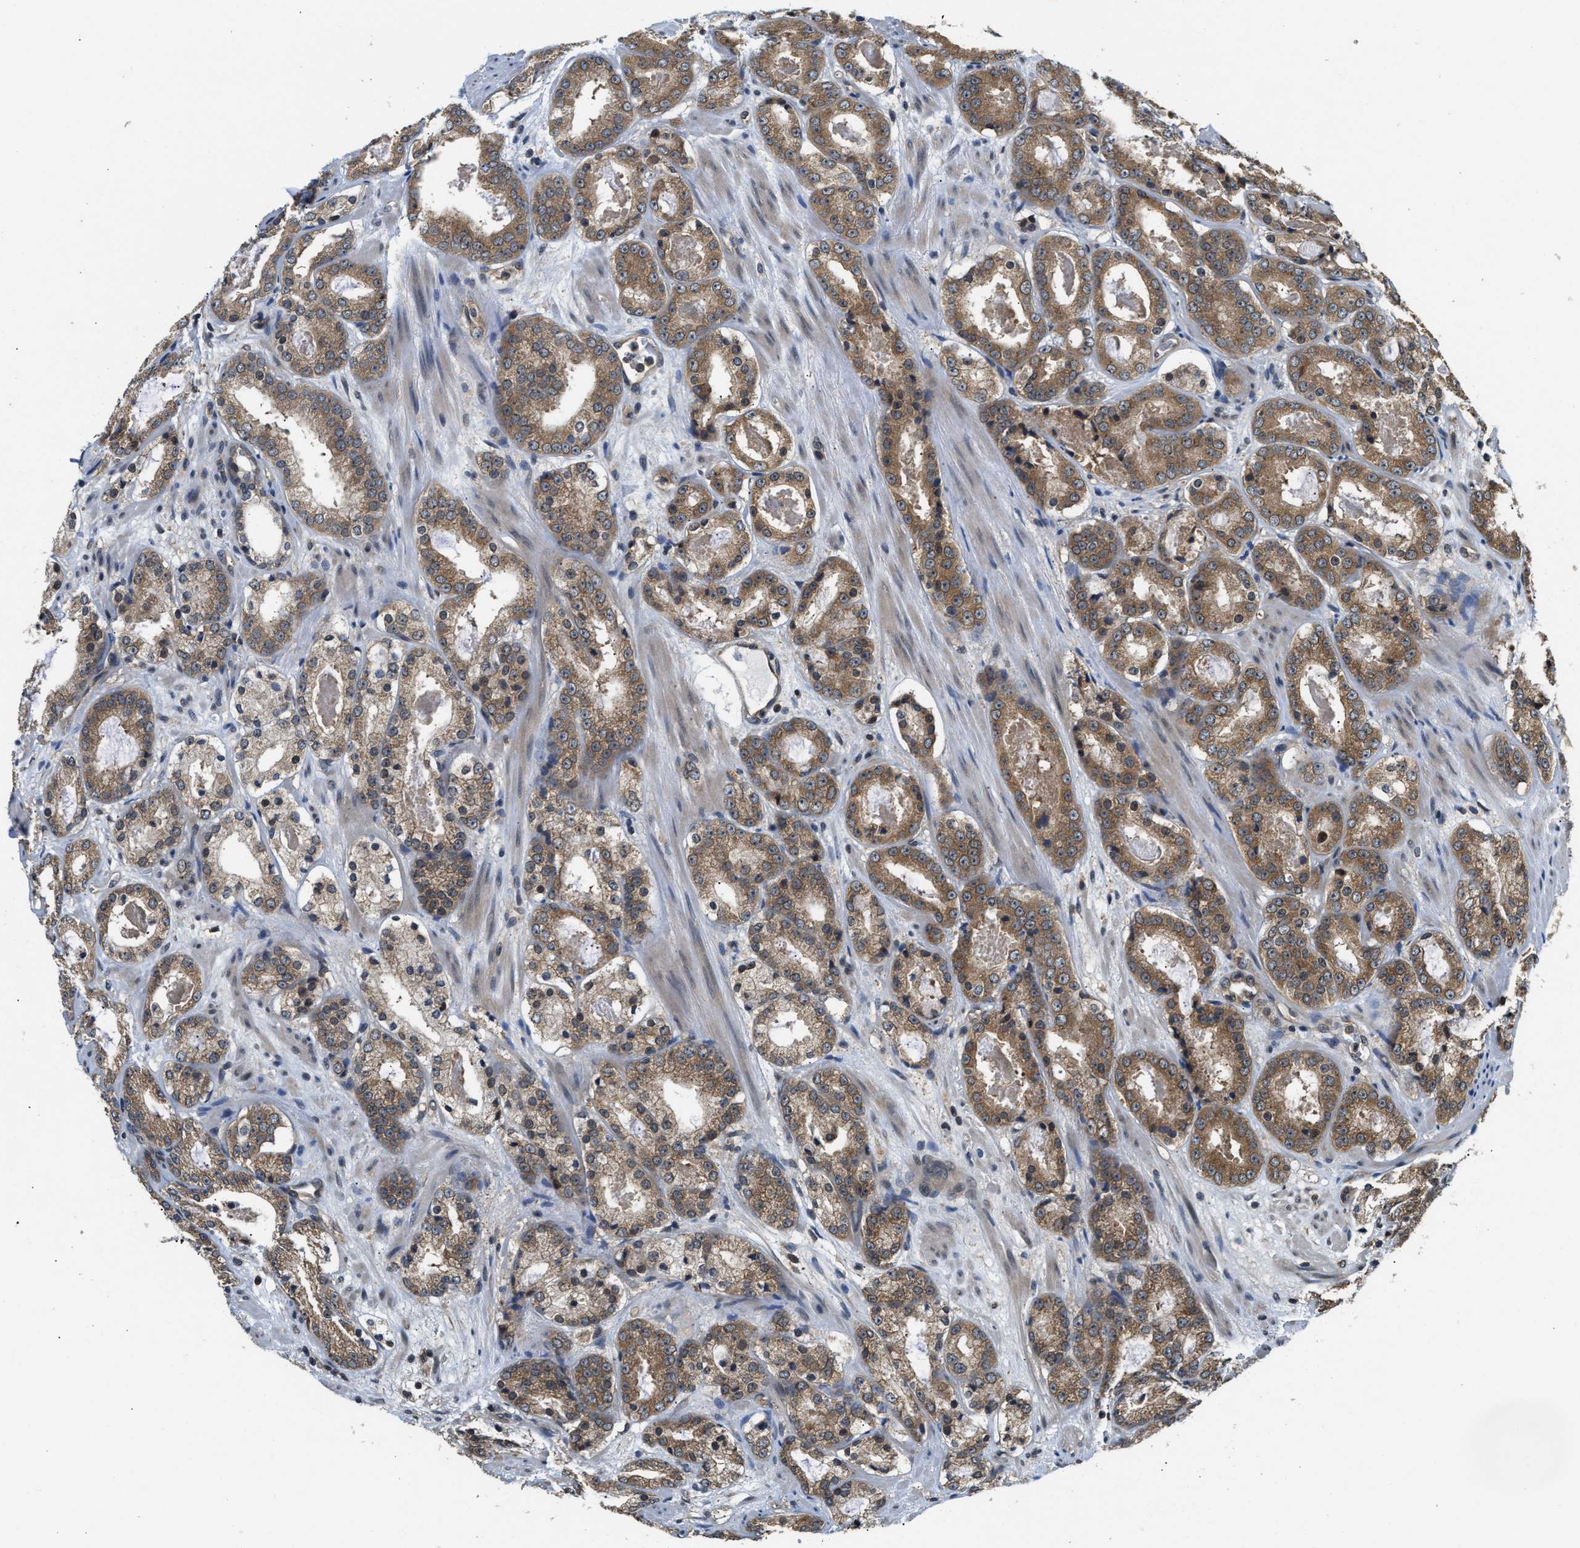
{"staining": {"intensity": "moderate", "quantity": ">75%", "location": "cytoplasmic/membranous"}, "tissue": "prostate cancer", "cell_type": "Tumor cells", "image_type": "cancer", "snomed": [{"axis": "morphology", "description": "Adenocarcinoma, Low grade"}, {"axis": "topography", "description": "Prostate"}], "caption": "High-power microscopy captured an IHC image of prostate cancer (low-grade adenocarcinoma), revealing moderate cytoplasmic/membranous staining in approximately >75% of tumor cells. Nuclei are stained in blue.", "gene": "RAB29", "patient": {"sex": "male", "age": 69}}